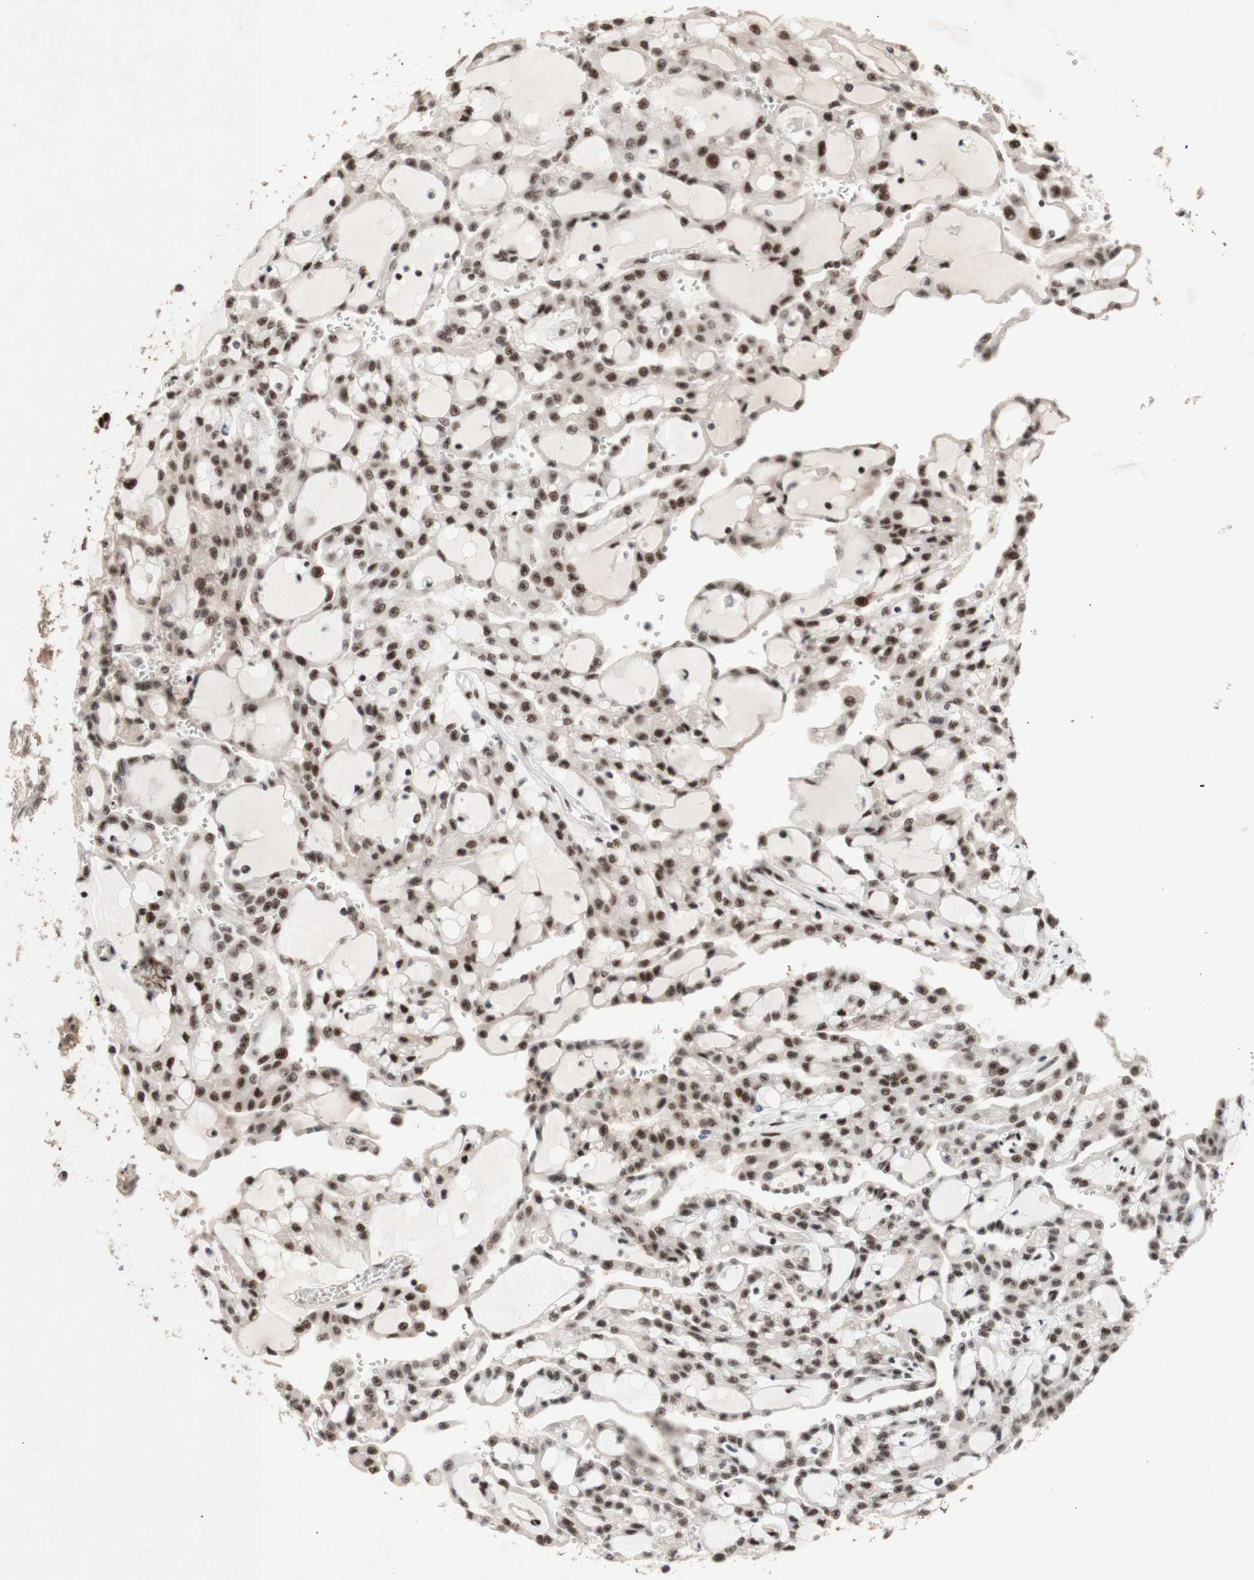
{"staining": {"intensity": "strong", "quantity": ">75%", "location": "nuclear"}, "tissue": "renal cancer", "cell_type": "Tumor cells", "image_type": "cancer", "snomed": [{"axis": "morphology", "description": "Adenocarcinoma, NOS"}, {"axis": "topography", "description": "Kidney"}], "caption": "Immunohistochemistry staining of adenocarcinoma (renal), which shows high levels of strong nuclear staining in approximately >75% of tumor cells indicating strong nuclear protein positivity. The staining was performed using DAB (3,3'-diaminobenzidine) (brown) for protein detection and nuclei were counterstained in hematoxylin (blue).", "gene": "TLE1", "patient": {"sex": "male", "age": 63}}